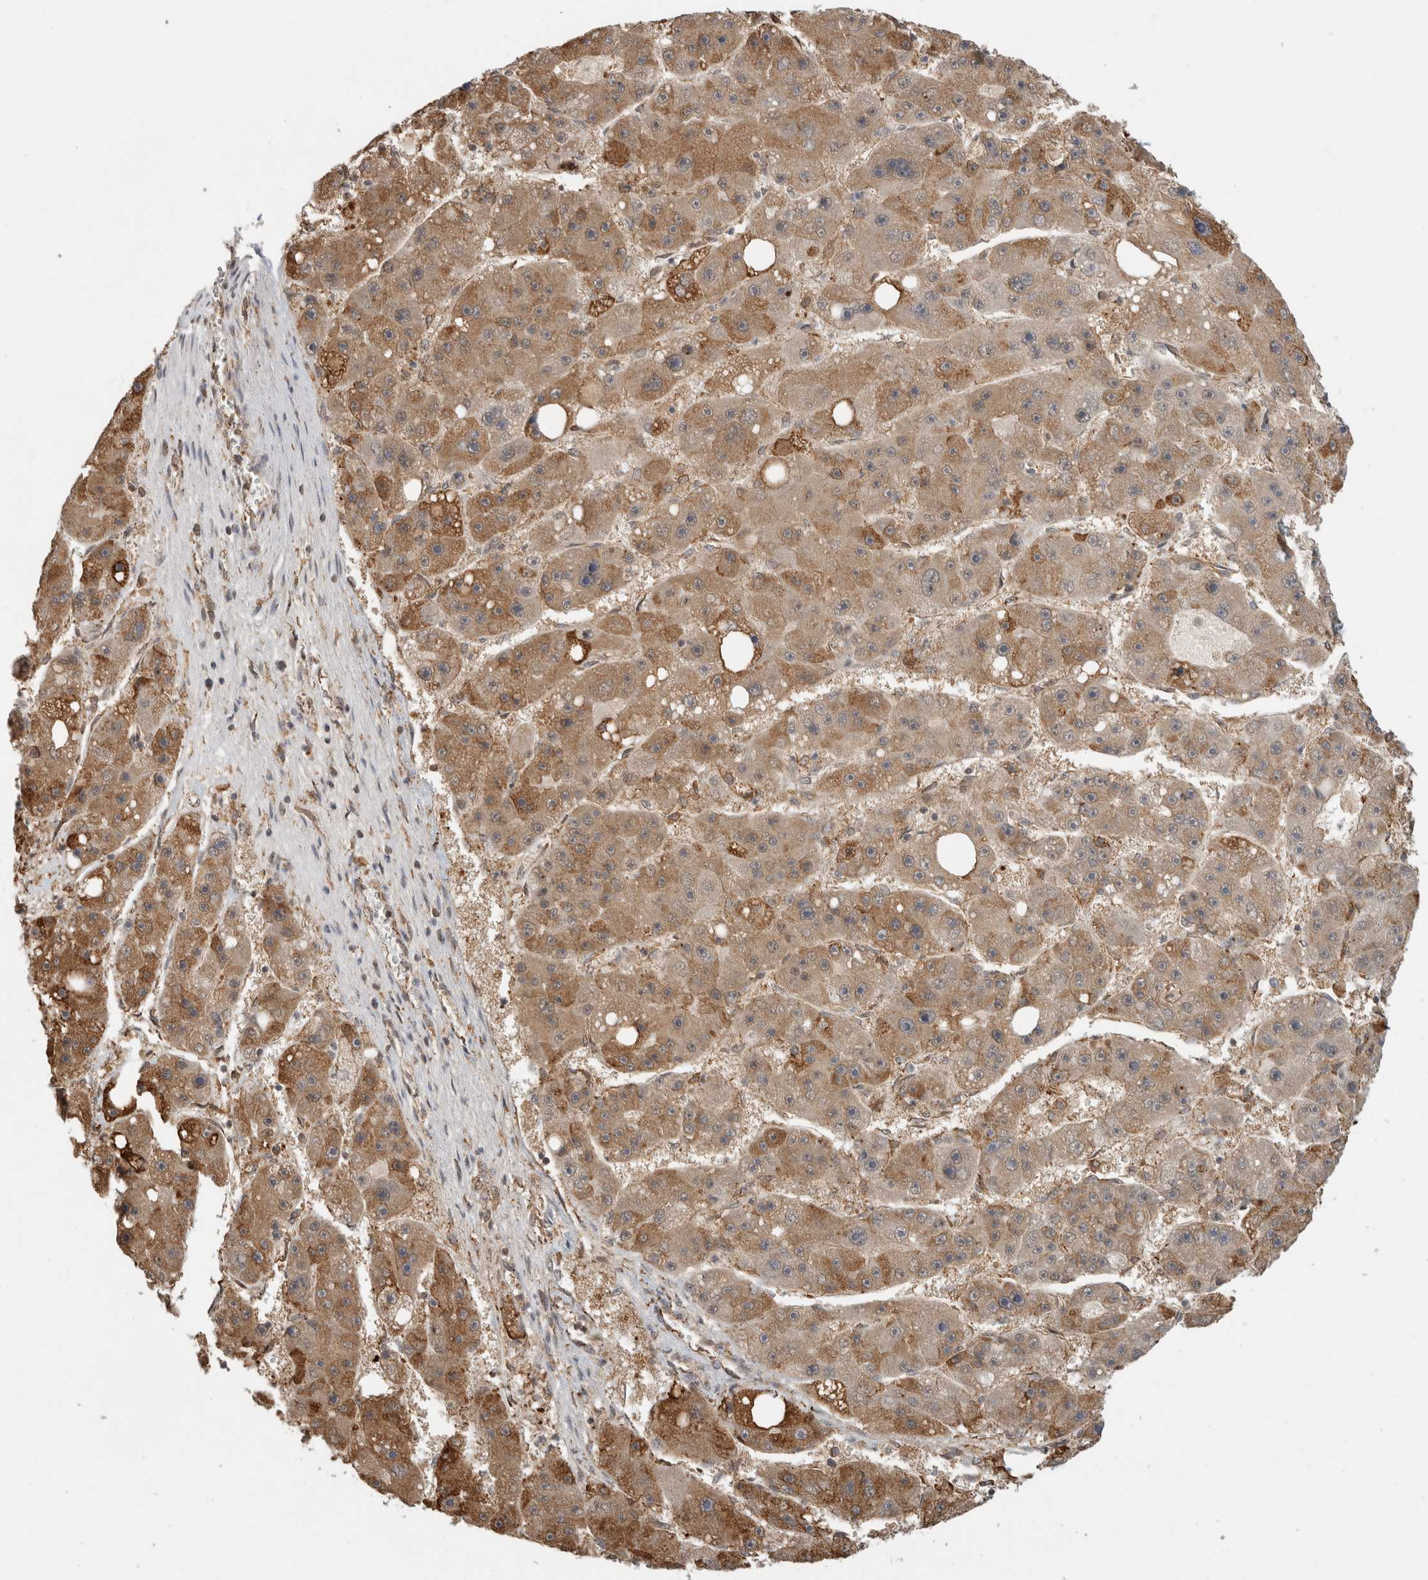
{"staining": {"intensity": "moderate", "quantity": ">75%", "location": "cytoplasmic/membranous"}, "tissue": "liver cancer", "cell_type": "Tumor cells", "image_type": "cancer", "snomed": [{"axis": "morphology", "description": "Carcinoma, Hepatocellular, NOS"}, {"axis": "topography", "description": "Liver"}], "caption": "About >75% of tumor cells in liver cancer (hepatocellular carcinoma) exhibit moderate cytoplasmic/membranous protein expression as visualized by brown immunohistochemical staining.", "gene": "MS4A7", "patient": {"sex": "female", "age": 61}}